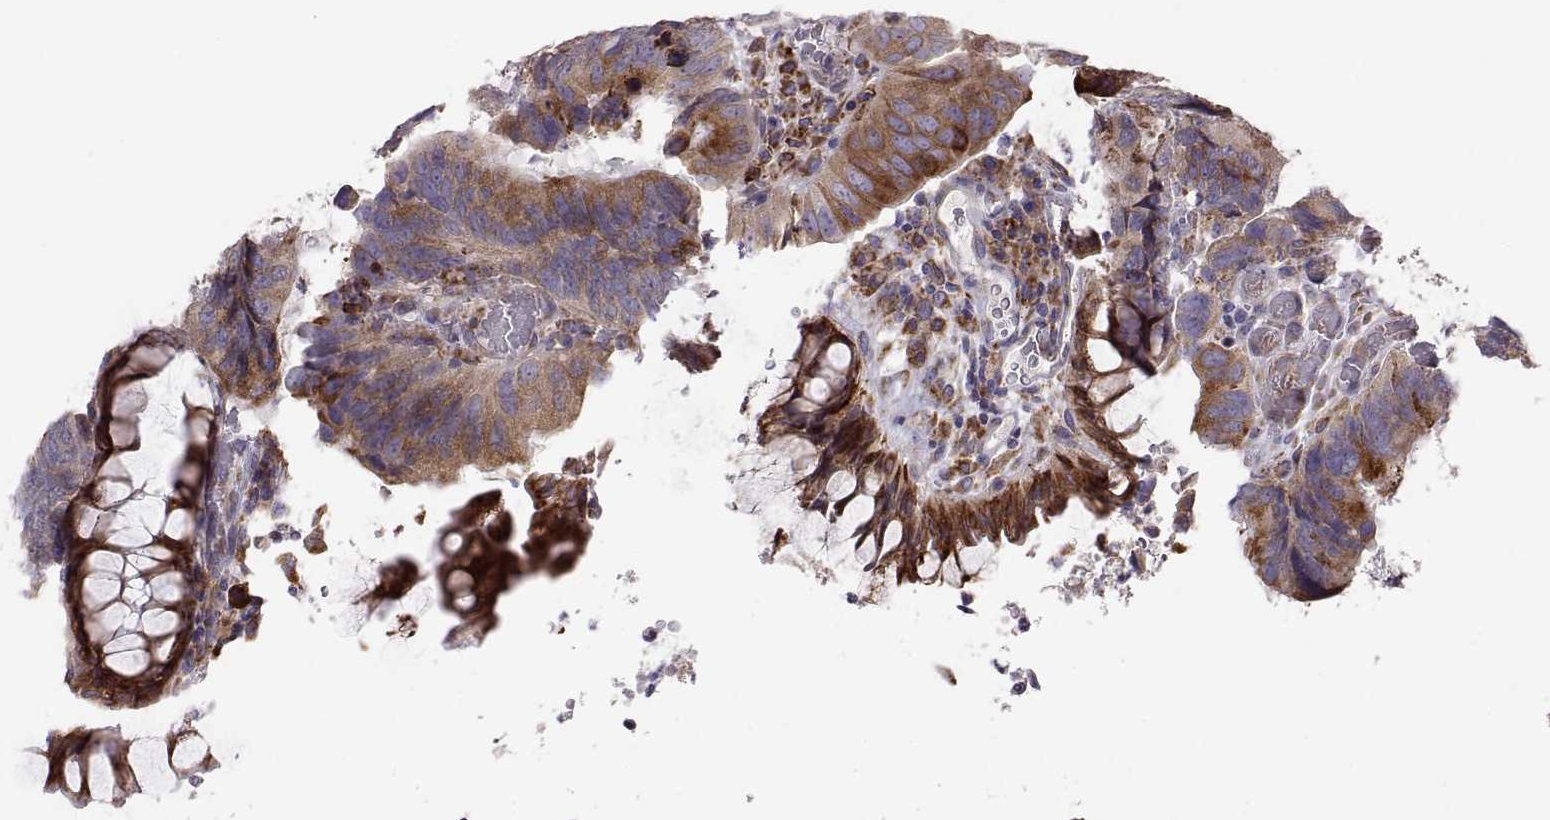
{"staining": {"intensity": "strong", "quantity": ">75%", "location": "cytoplasmic/membranous"}, "tissue": "colorectal cancer", "cell_type": "Tumor cells", "image_type": "cancer", "snomed": [{"axis": "morphology", "description": "Adenocarcinoma, NOS"}, {"axis": "topography", "description": "Colon"}], "caption": "Immunohistochemistry image of neoplastic tissue: human colorectal cancer (adenocarcinoma) stained using IHC demonstrates high levels of strong protein expression localized specifically in the cytoplasmic/membranous of tumor cells, appearing as a cytoplasmic/membranous brown color.", "gene": "PLEKHB2", "patient": {"sex": "female", "age": 67}}